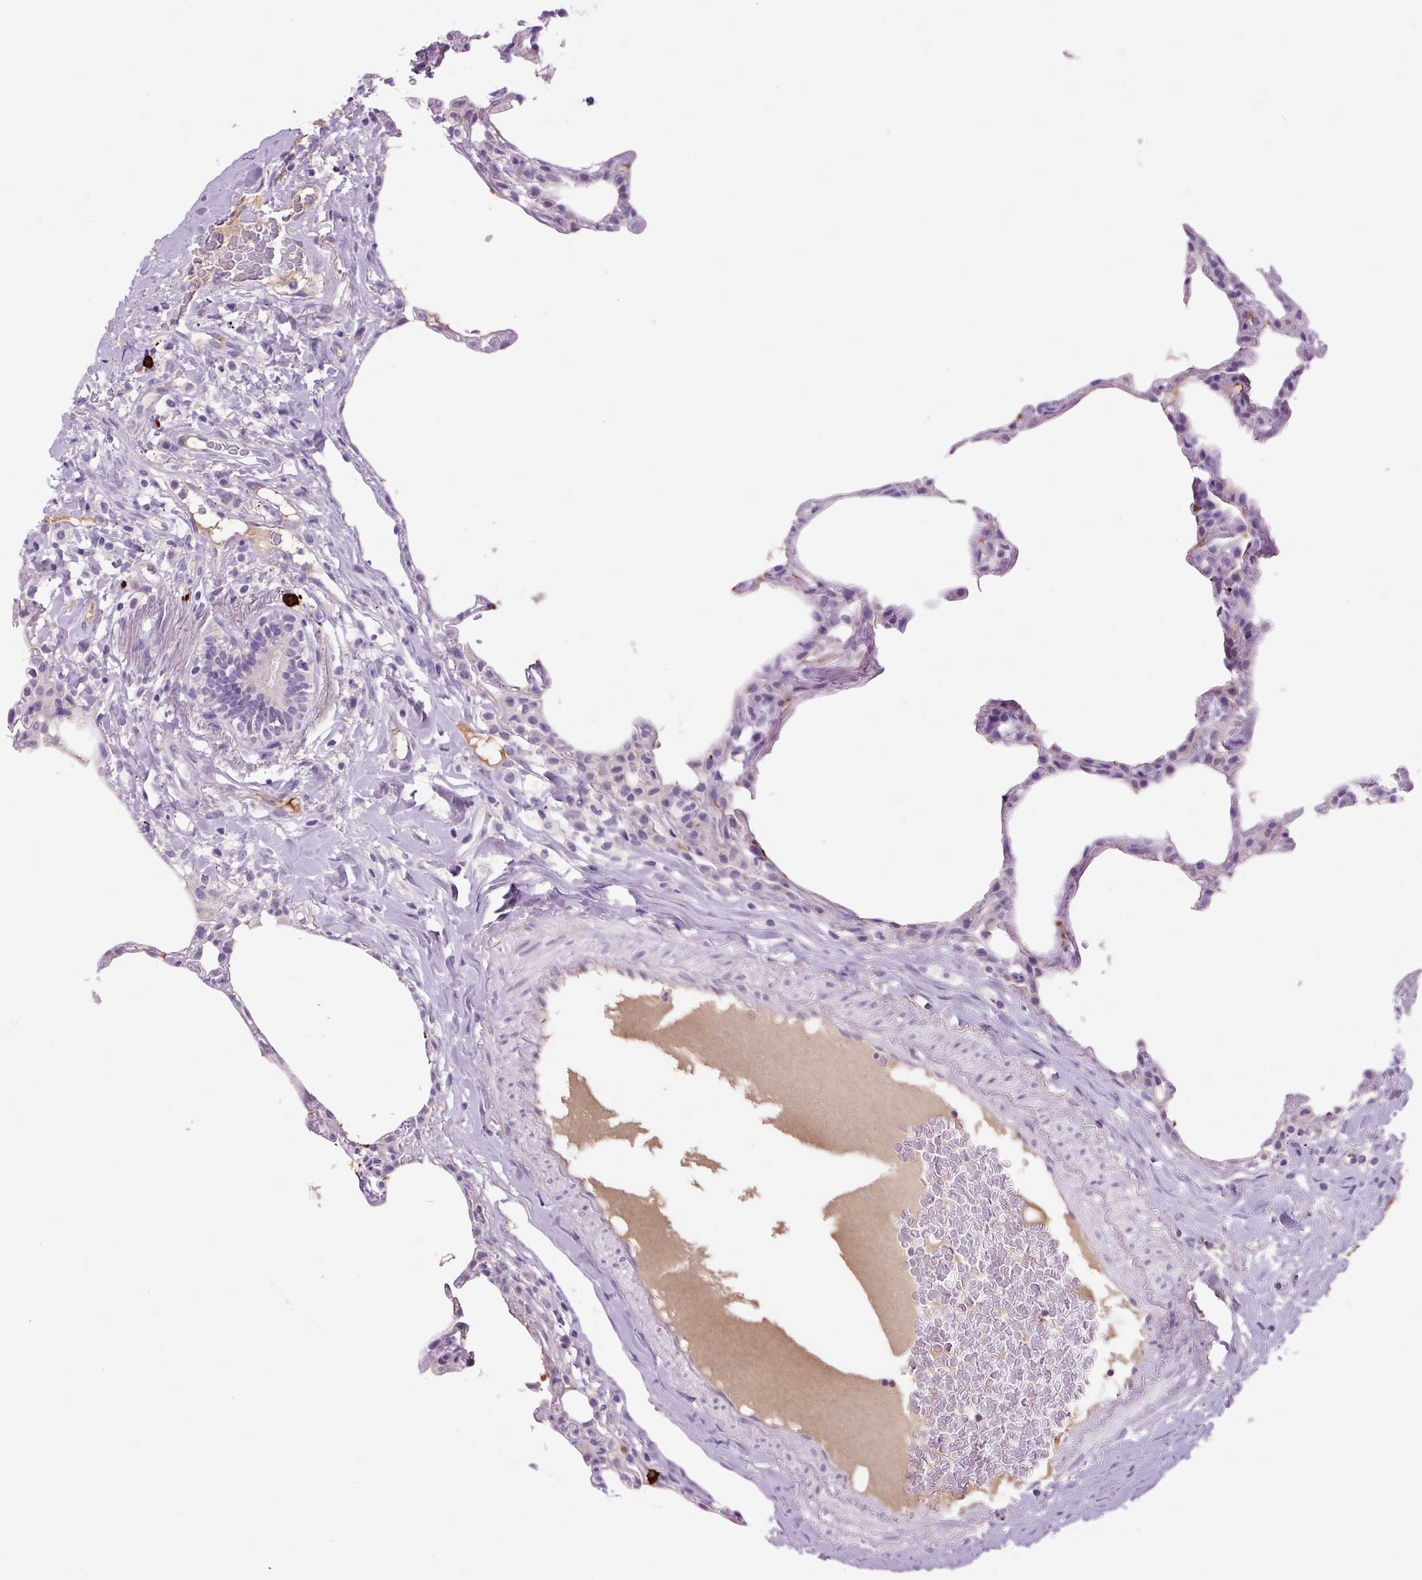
{"staining": {"intensity": "negative", "quantity": "none", "location": "none"}, "tissue": "lung", "cell_type": "Alveolar cells", "image_type": "normal", "snomed": [{"axis": "morphology", "description": "Normal tissue, NOS"}, {"axis": "topography", "description": "Lung"}], "caption": "Alveolar cells show no significant staining in unremarkable lung. (Immunohistochemistry (ihc), brightfield microscopy, high magnification).", "gene": "ARRDC2", "patient": {"sex": "female", "age": 57}}